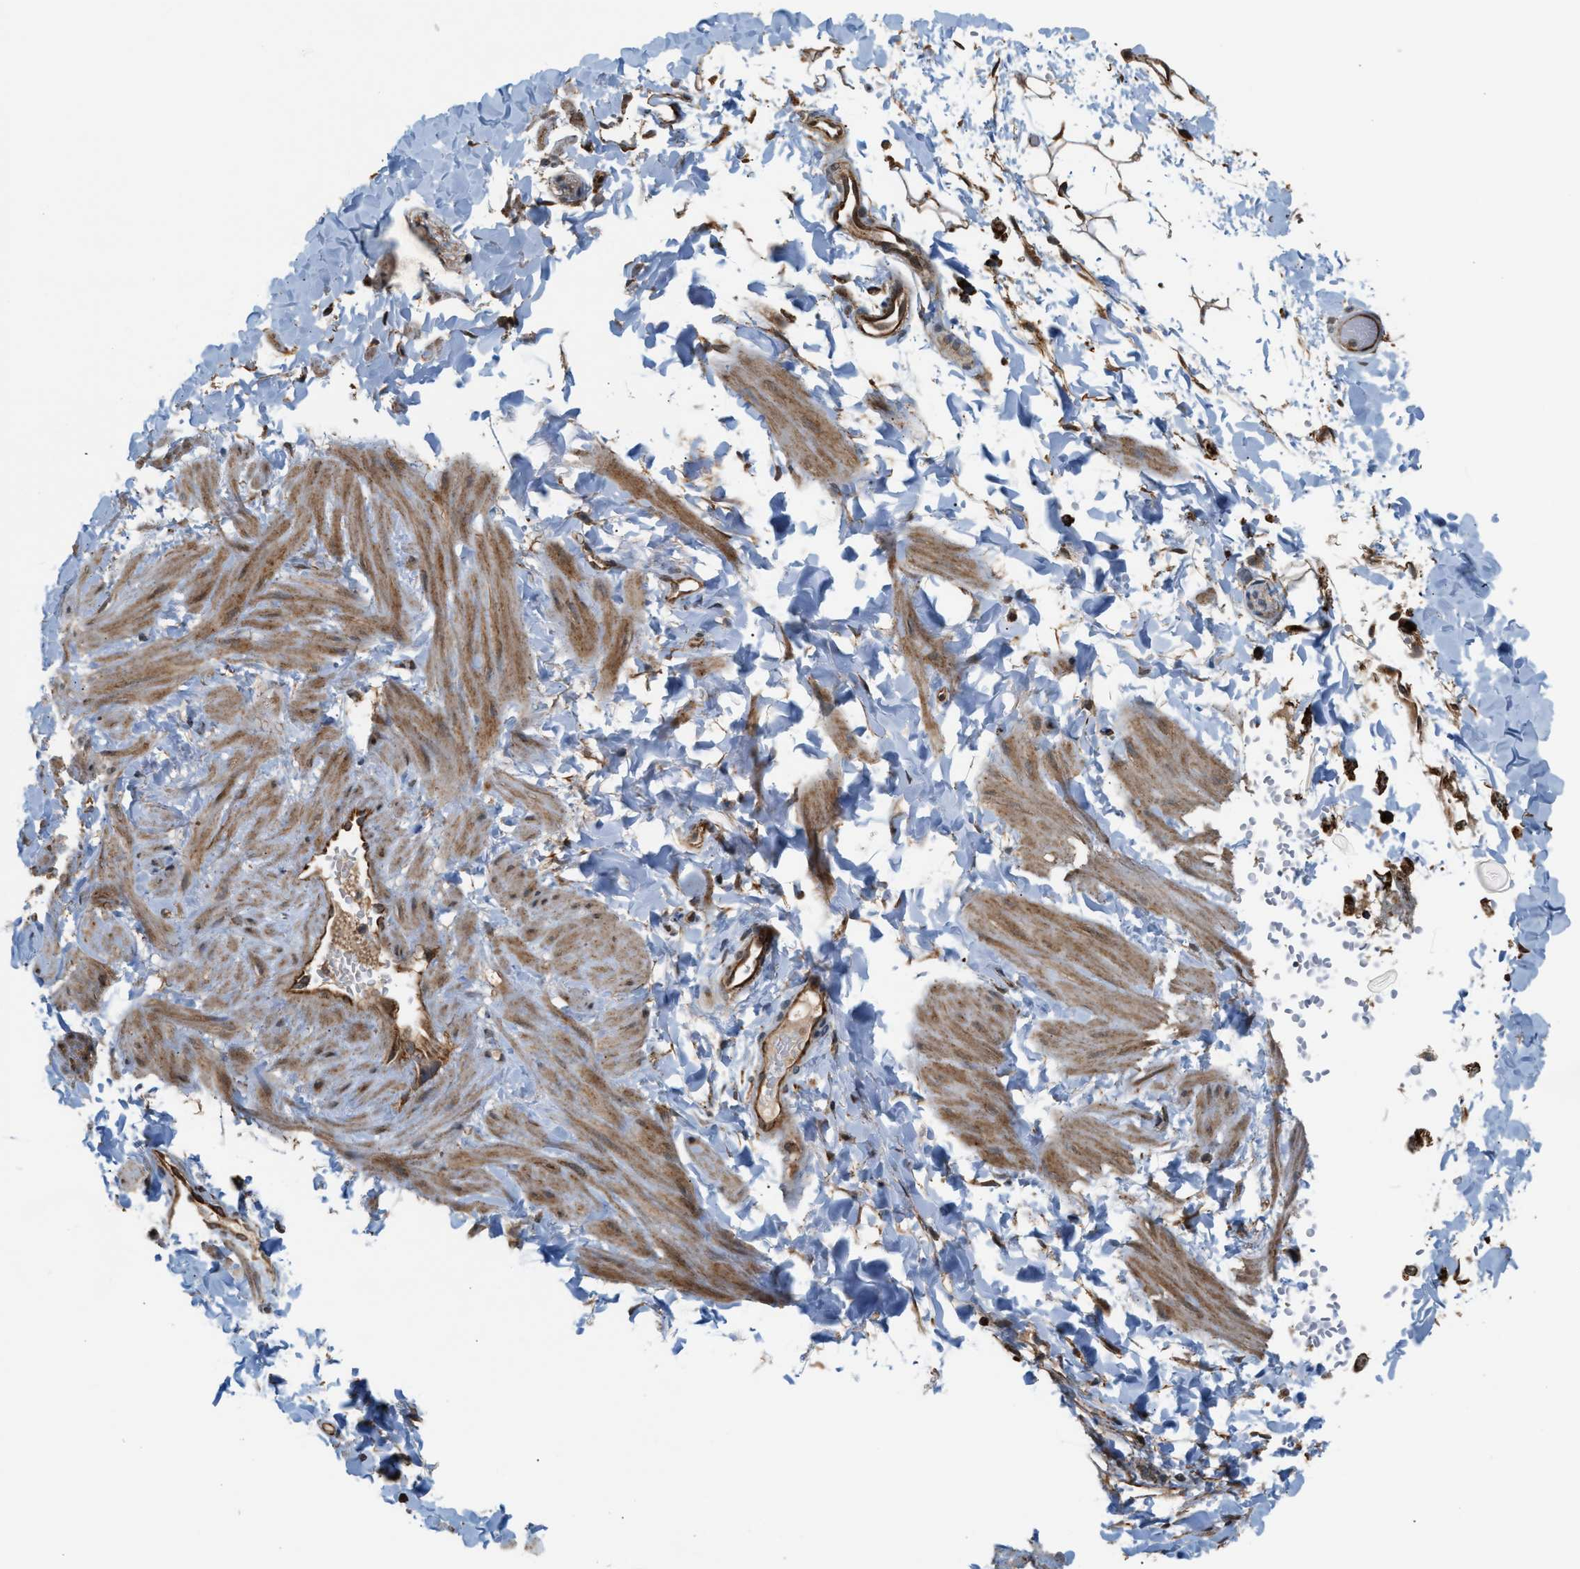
{"staining": {"intensity": "strong", "quantity": ">75%", "location": "cytoplasmic/membranous"}, "tissue": "adipose tissue", "cell_type": "Adipocytes", "image_type": "normal", "snomed": [{"axis": "morphology", "description": "Normal tissue, NOS"}, {"axis": "topography", "description": "Adipose tissue"}, {"axis": "topography", "description": "Vascular tissue"}, {"axis": "topography", "description": "Peripheral nerve tissue"}], "caption": "Approximately >75% of adipocytes in benign human adipose tissue show strong cytoplasmic/membranous protein positivity as visualized by brown immunohistochemical staining.", "gene": "SGSM2", "patient": {"sex": "male", "age": 25}}